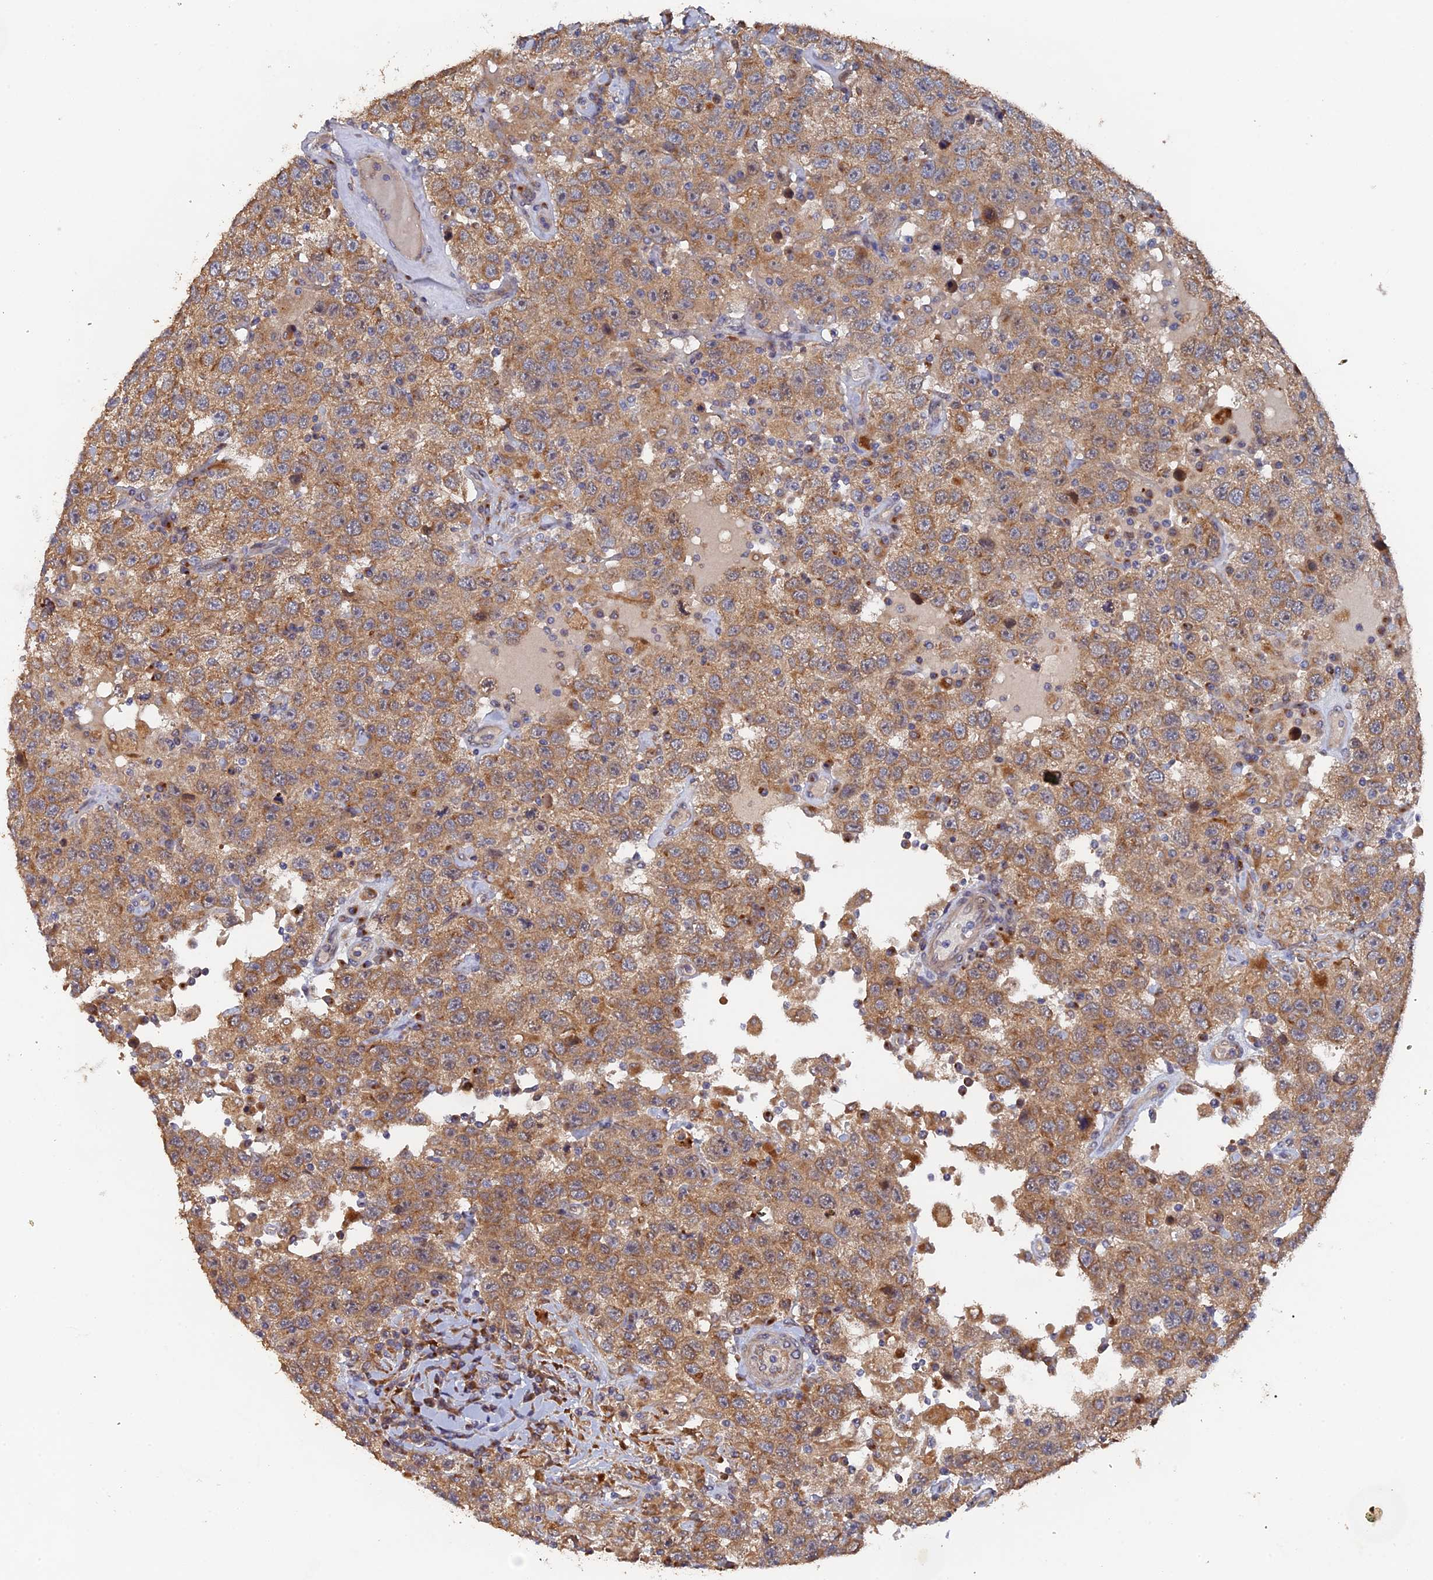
{"staining": {"intensity": "moderate", "quantity": ">75%", "location": "cytoplasmic/membranous"}, "tissue": "testis cancer", "cell_type": "Tumor cells", "image_type": "cancer", "snomed": [{"axis": "morphology", "description": "Seminoma, NOS"}, {"axis": "topography", "description": "Testis"}], "caption": "Testis cancer stained with immunohistochemistry (IHC) exhibits moderate cytoplasmic/membranous expression in approximately >75% of tumor cells.", "gene": "VPS37C", "patient": {"sex": "male", "age": 41}}